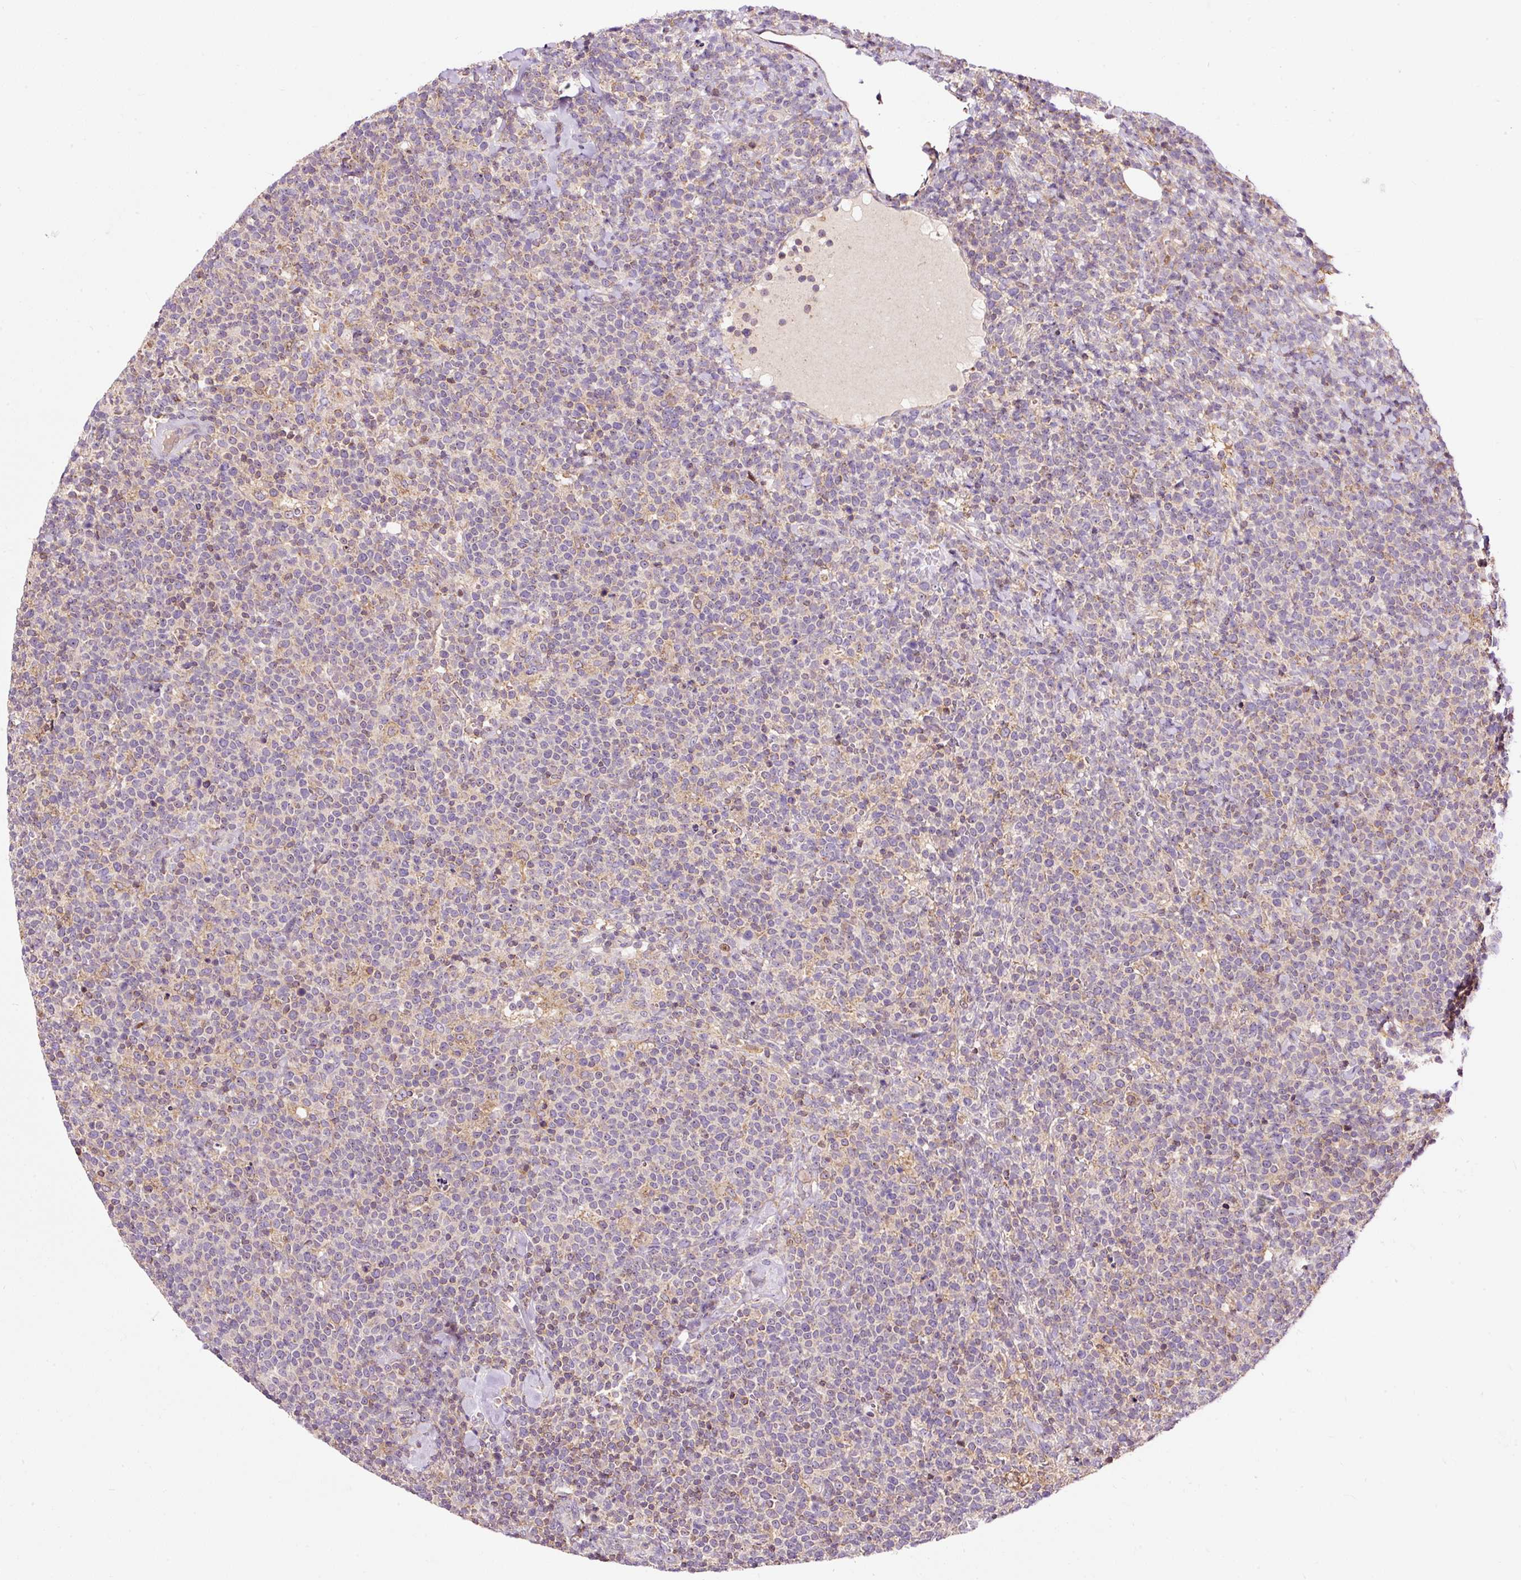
{"staining": {"intensity": "negative", "quantity": "none", "location": "none"}, "tissue": "lymphoma", "cell_type": "Tumor cells", "image_type": "cancer", "snomed": [{"axis": "morphology", "description": "Malignant lymphoma, non-Hodgkin's type, High grade"}, {"axis": "topography", "description": "Lymph node"}], "caption": "Lymphoma was stained to show a protein in brown. There is no significant expression in tumor cells. The staining was performed using DAB to visualize the protein expression in brown, while the nuclei were stained in blue with hematoxylin (Magnification: 20x).", "gene": "BOLA3", "patient": {"sex": "male", "age": 61}}